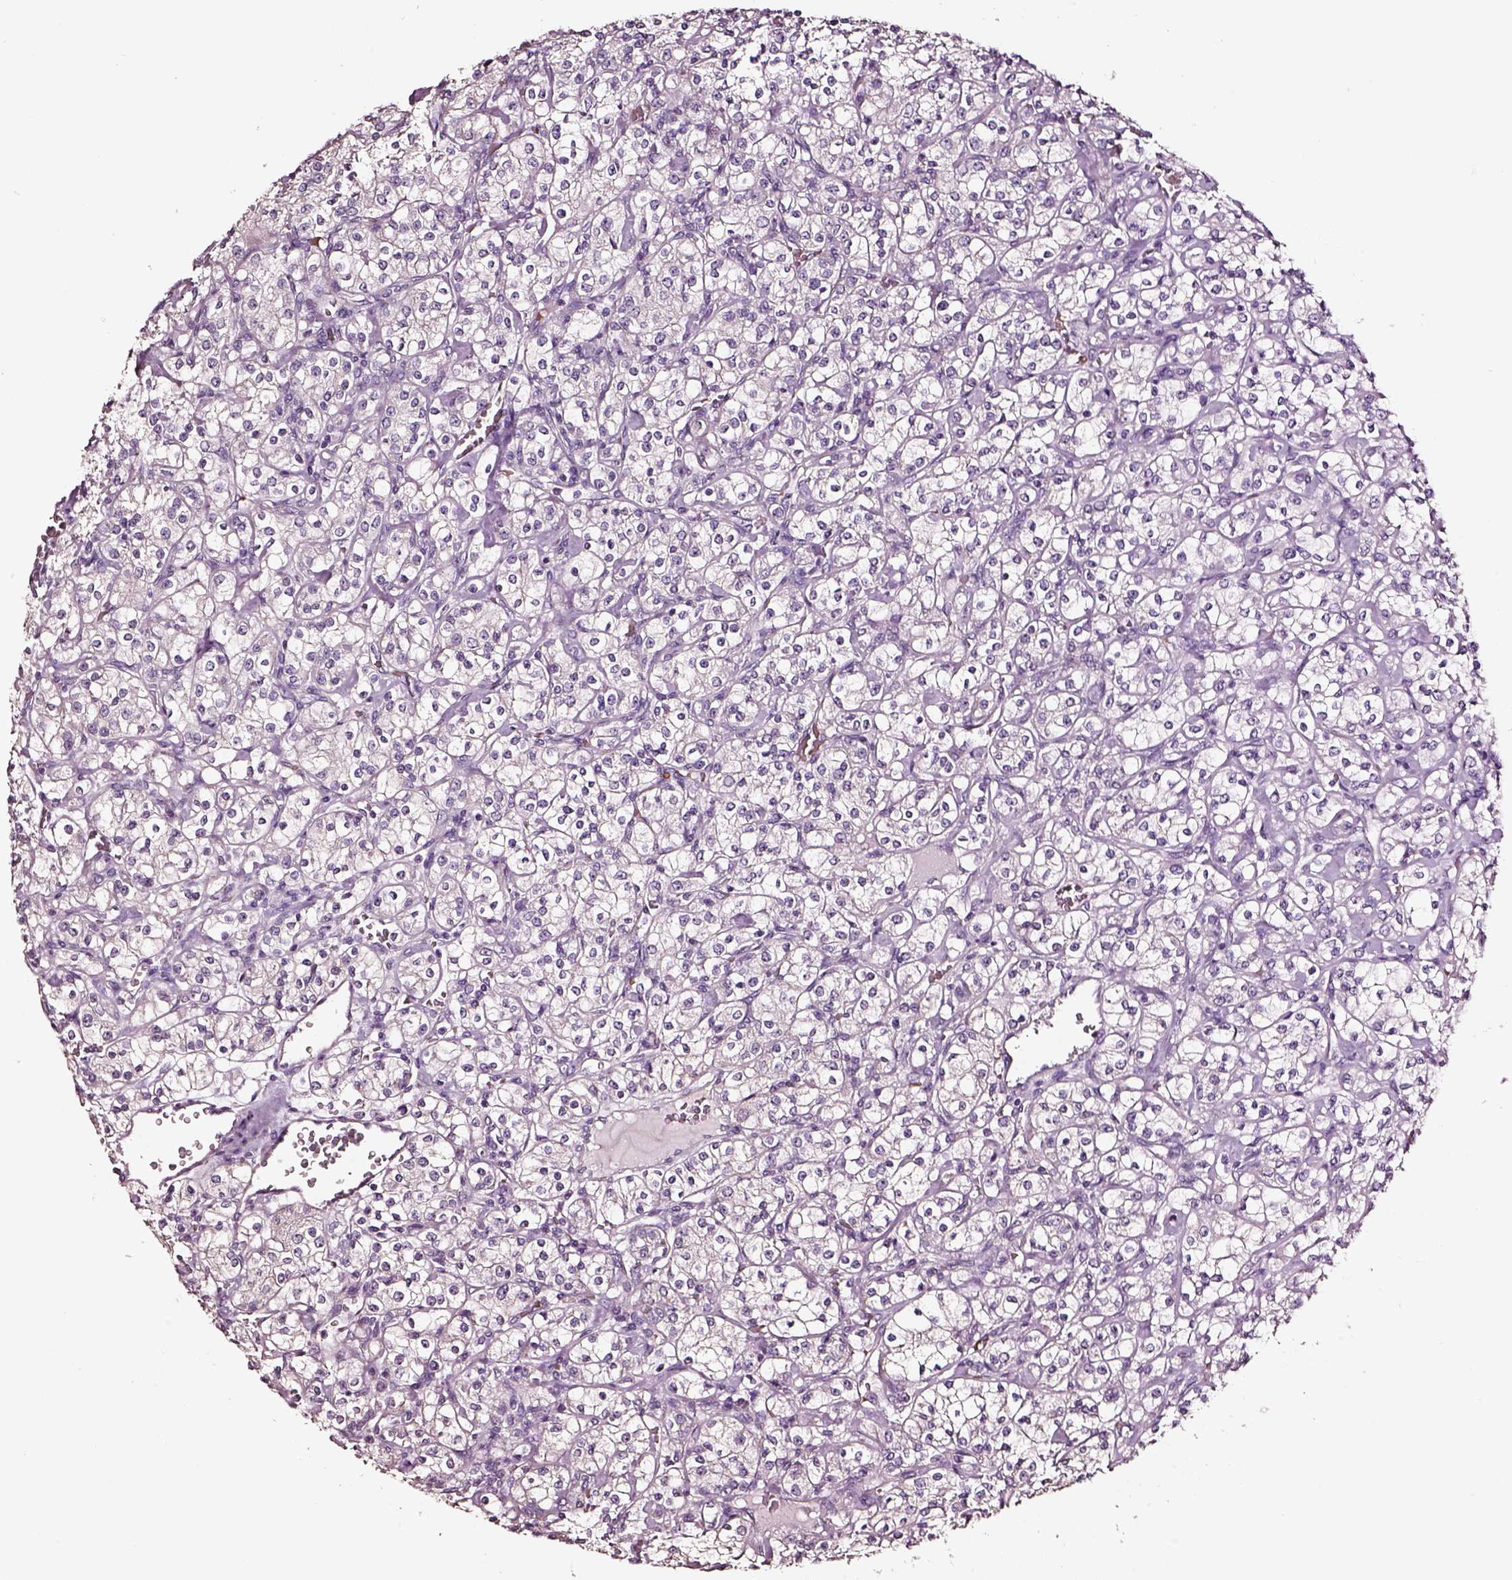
{"staining": {"intensity": "negative", "quantity": "none", "location": "none"}, "tissue": "renal cancer", "cell_type": "Tumor cells", "image_type": "cancer", "snomed": [{"axis": "morphology", "description": "Adenocarcinoma, NOS"}, {"axis": "topography", "description": "Kidney"}], "caption": "Immunohistochemistry (IHC) histopathology image of human renal cancer stained for a protein (brown), which reveals no expression in tumor cells.", "gene": "AADAT", "patient": {"sex": "male", "age": 77}}